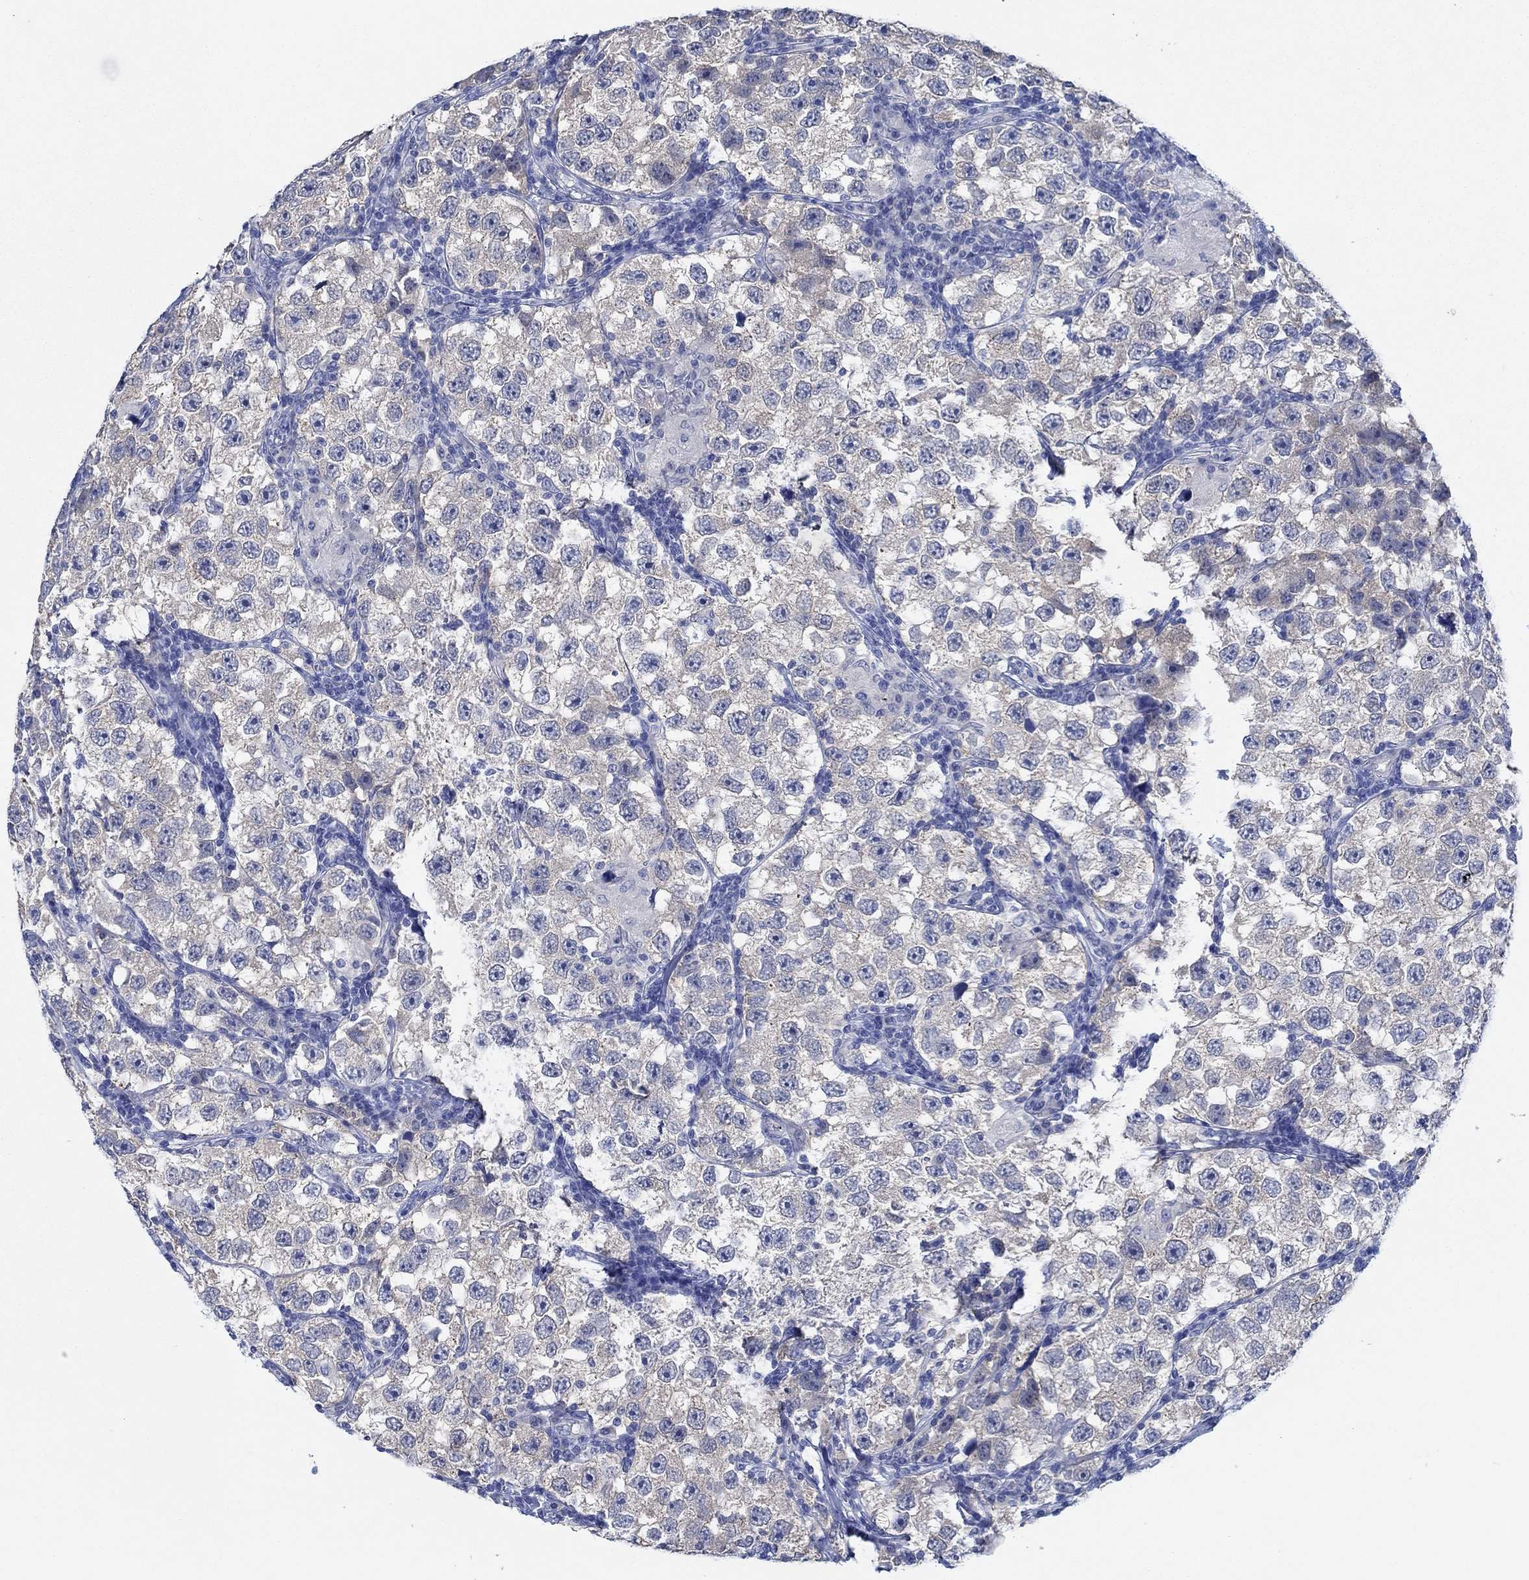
{"staining": {"intensity": "negative", "quantity": "none", "location": "none"}, "tissue": "testis cancer", "cell_type": "Tumor cells", "image_type": "cancer", "snomed": [{"axis": "morphology", "description": "Seminoma, NOS"}, {"axis": "topography", "description": "Testis"}], "caption": "Tumor cells show no significant staining in seminoma (testis).", "gene": "ZNF671", "patient": {"sex": "male", "age": 26}}